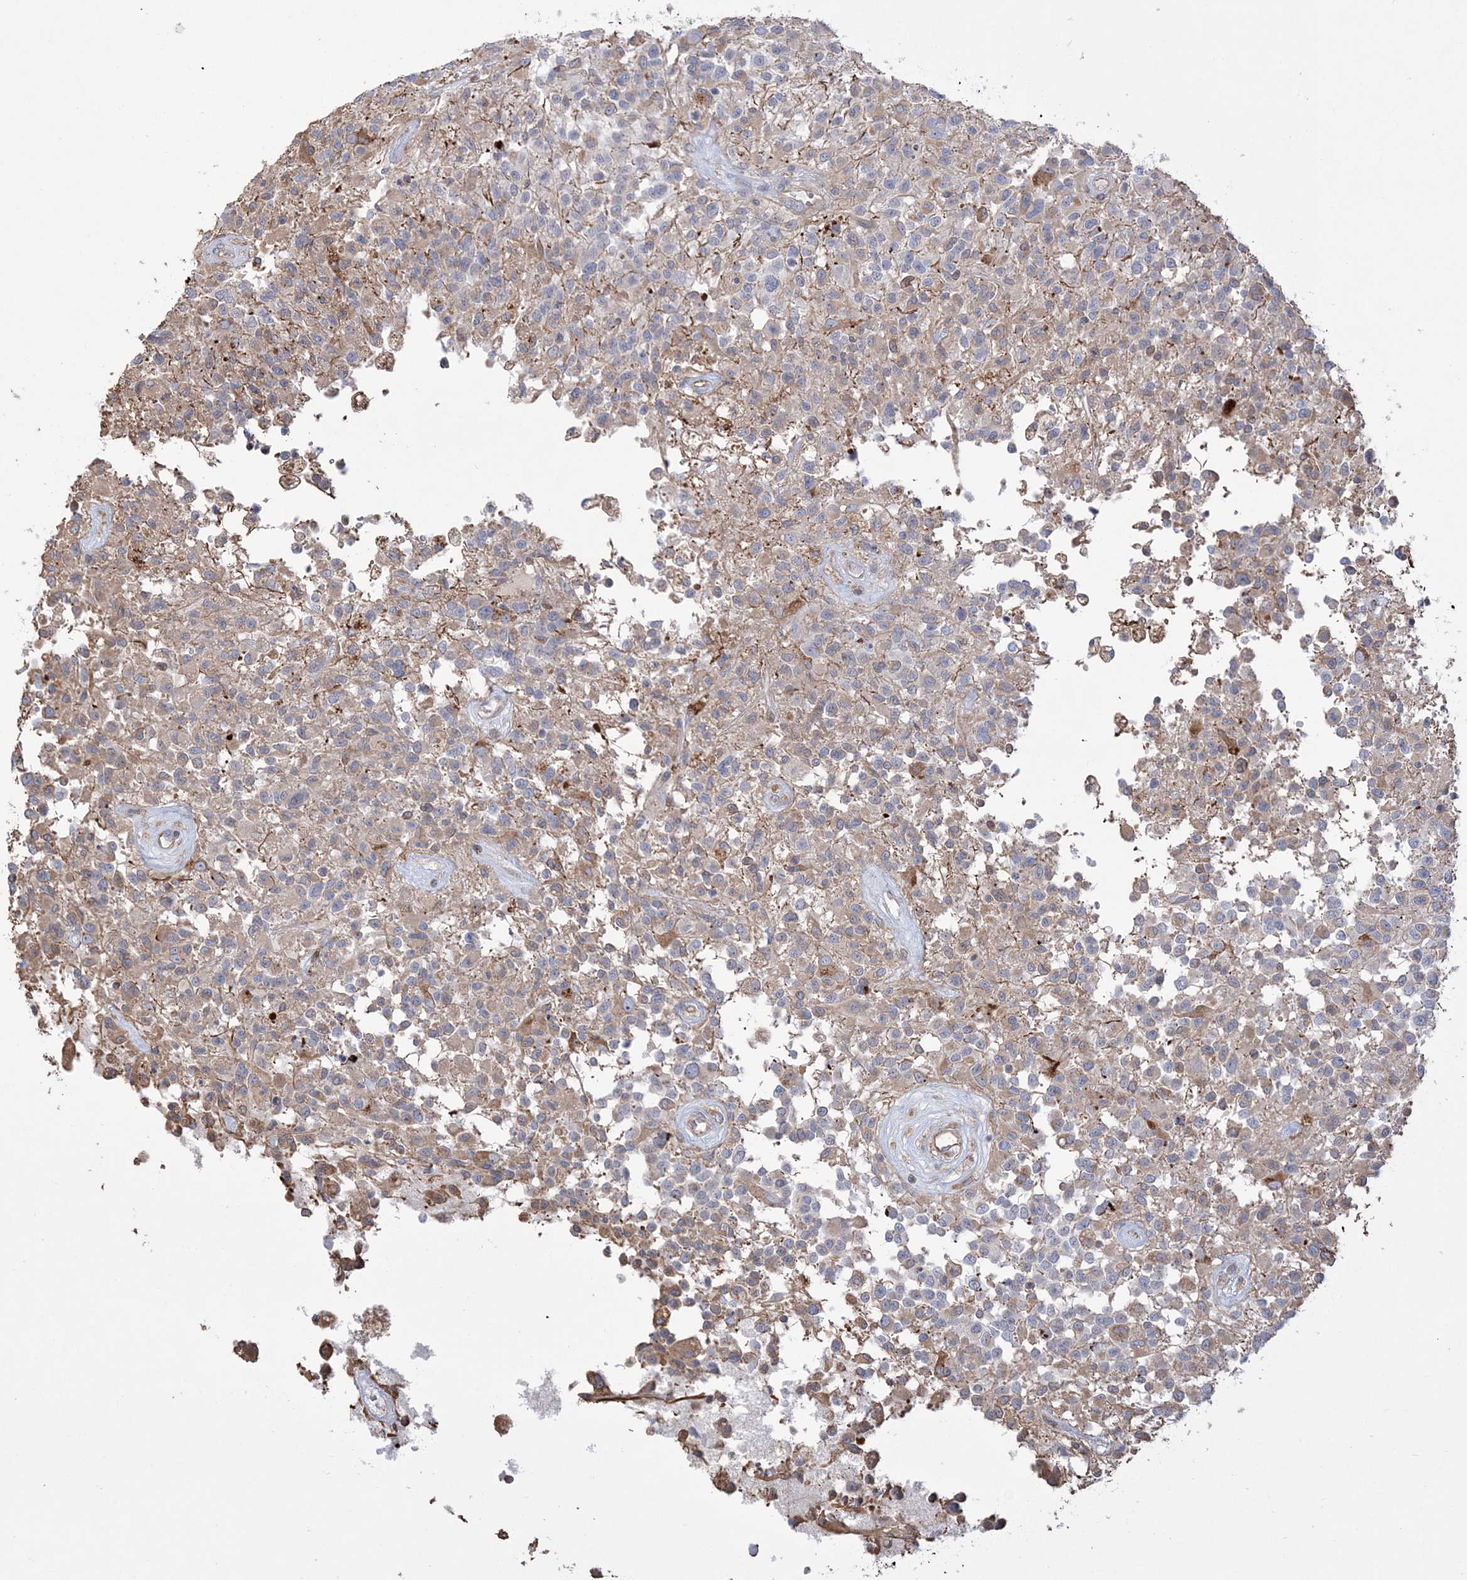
{"staining": {"intensity": "negative", "quantity": "none", "location": "none"}, "tissue": "glioma", "cell_type": "Tumor cells", "image_type": "cancer", "snomed": [{"axis": "morphology", "description": "Glioma, malignant, High grade"}, {"axis": "morphology", "description": "Glioblastoma, NOS"}, {"axis": "topography", "description": "Brain"}], "caption": "DAB immunohistochemical staining of malignant glioma (high-grade) shows no significant positivity in tumor cells. The staining is performed using DAB (3,3'-diaminobenzidine) brown chromogen with nuclei counter-stained in using hematoxylin.", "gene": "ZNF821", "patient": {"sex": "male", "age": 60}}